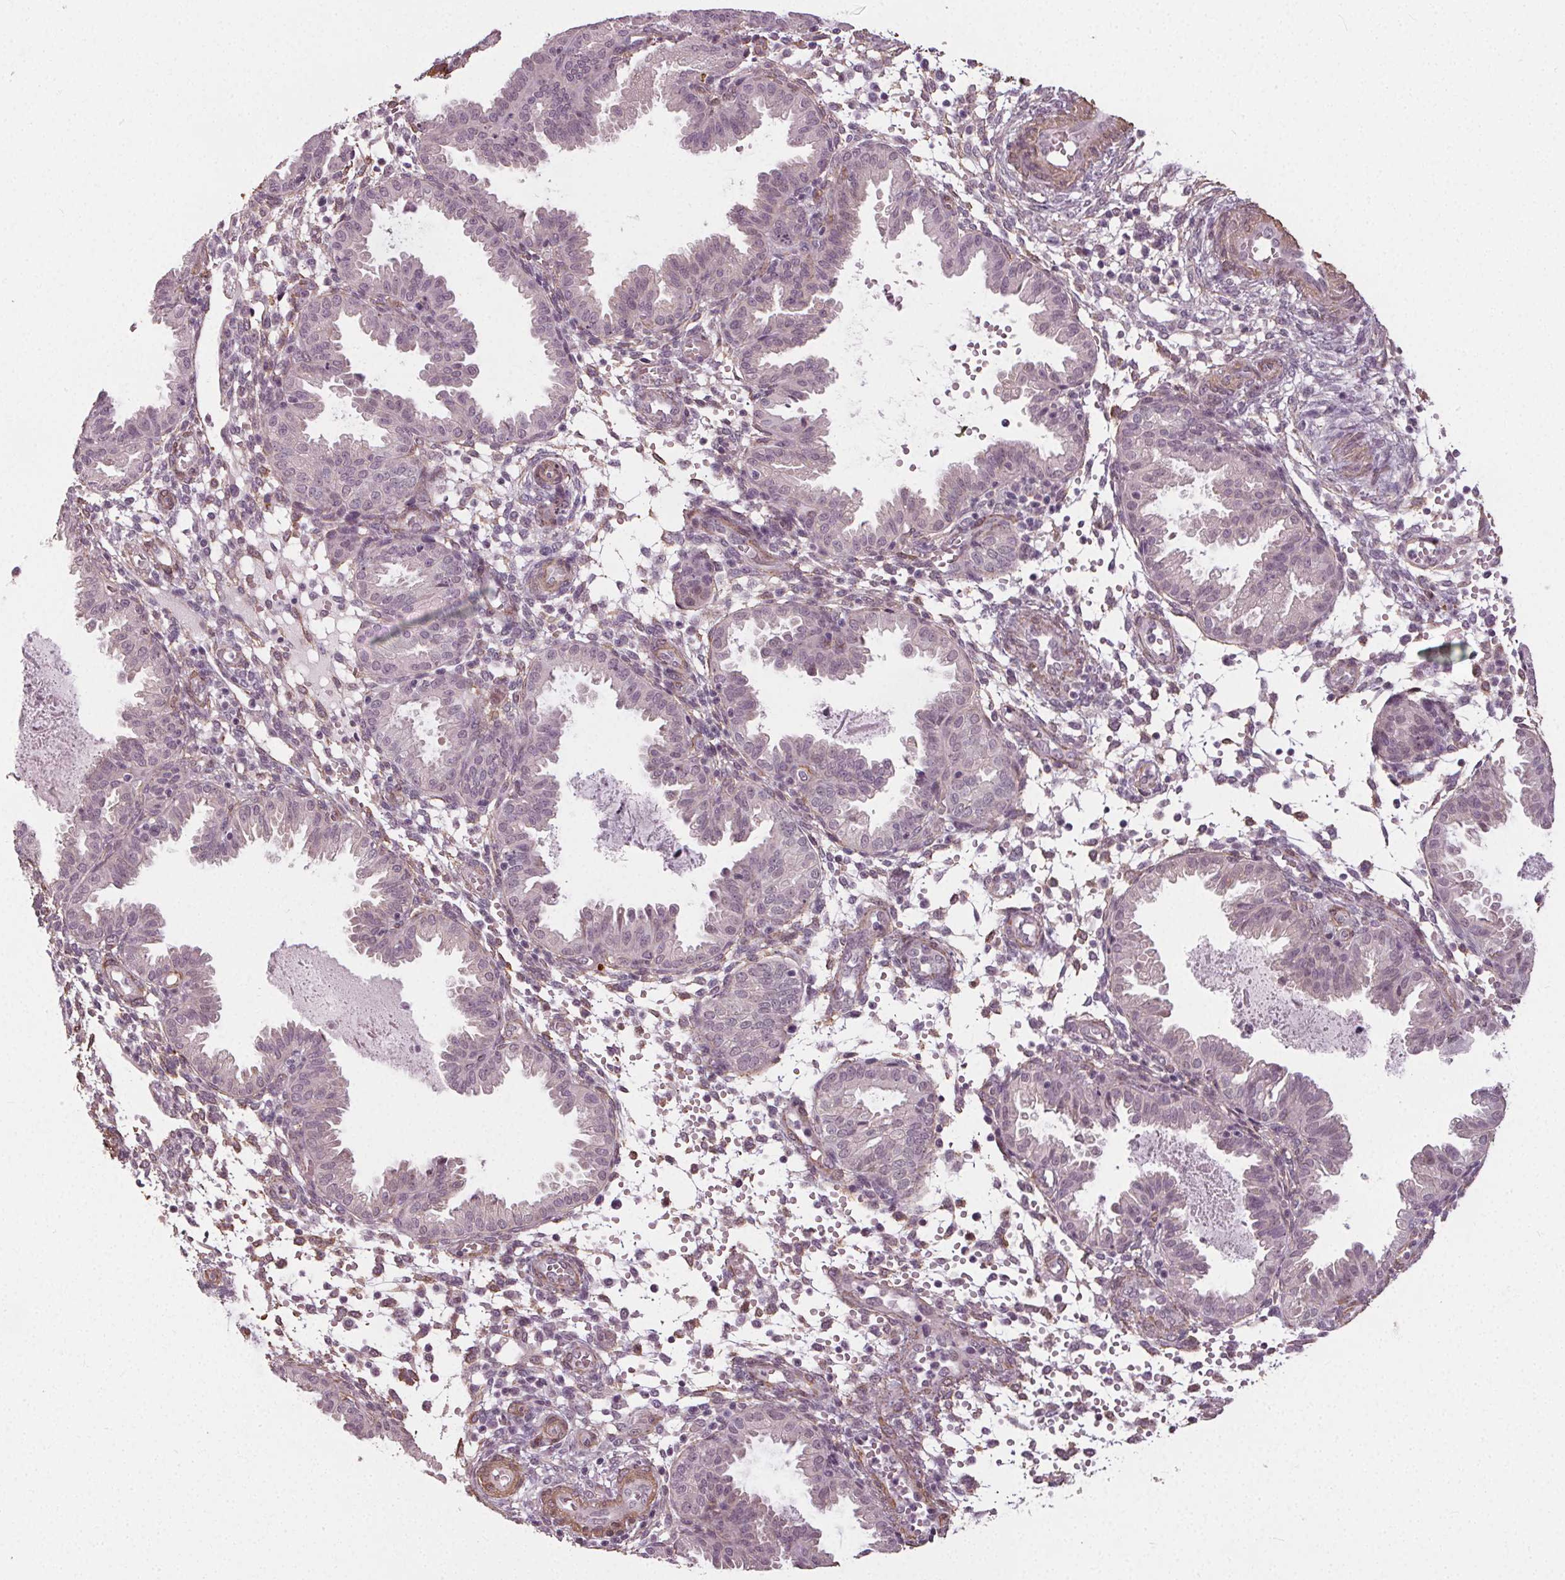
{"staining": {"intensity": "negative", "quantity": "none", "location": "none"}, "tissue": "endometrium", "cell_type": "Cells in endometrial stroma", "image_type": "normal", "snomed": [{"axis": "morphology", "description": "Normal tissue, NOS"}, {"axis": "topography", "description": "Endometrium"}], "caption": "A high-resolution micrograph shows immunohistochemistry (IHC) staining of normal endometrium, which shows no significant positivity in cells in endometrial stroma.", "gene": "PKP1", "patient": {"sex": "female", "age": 33}}